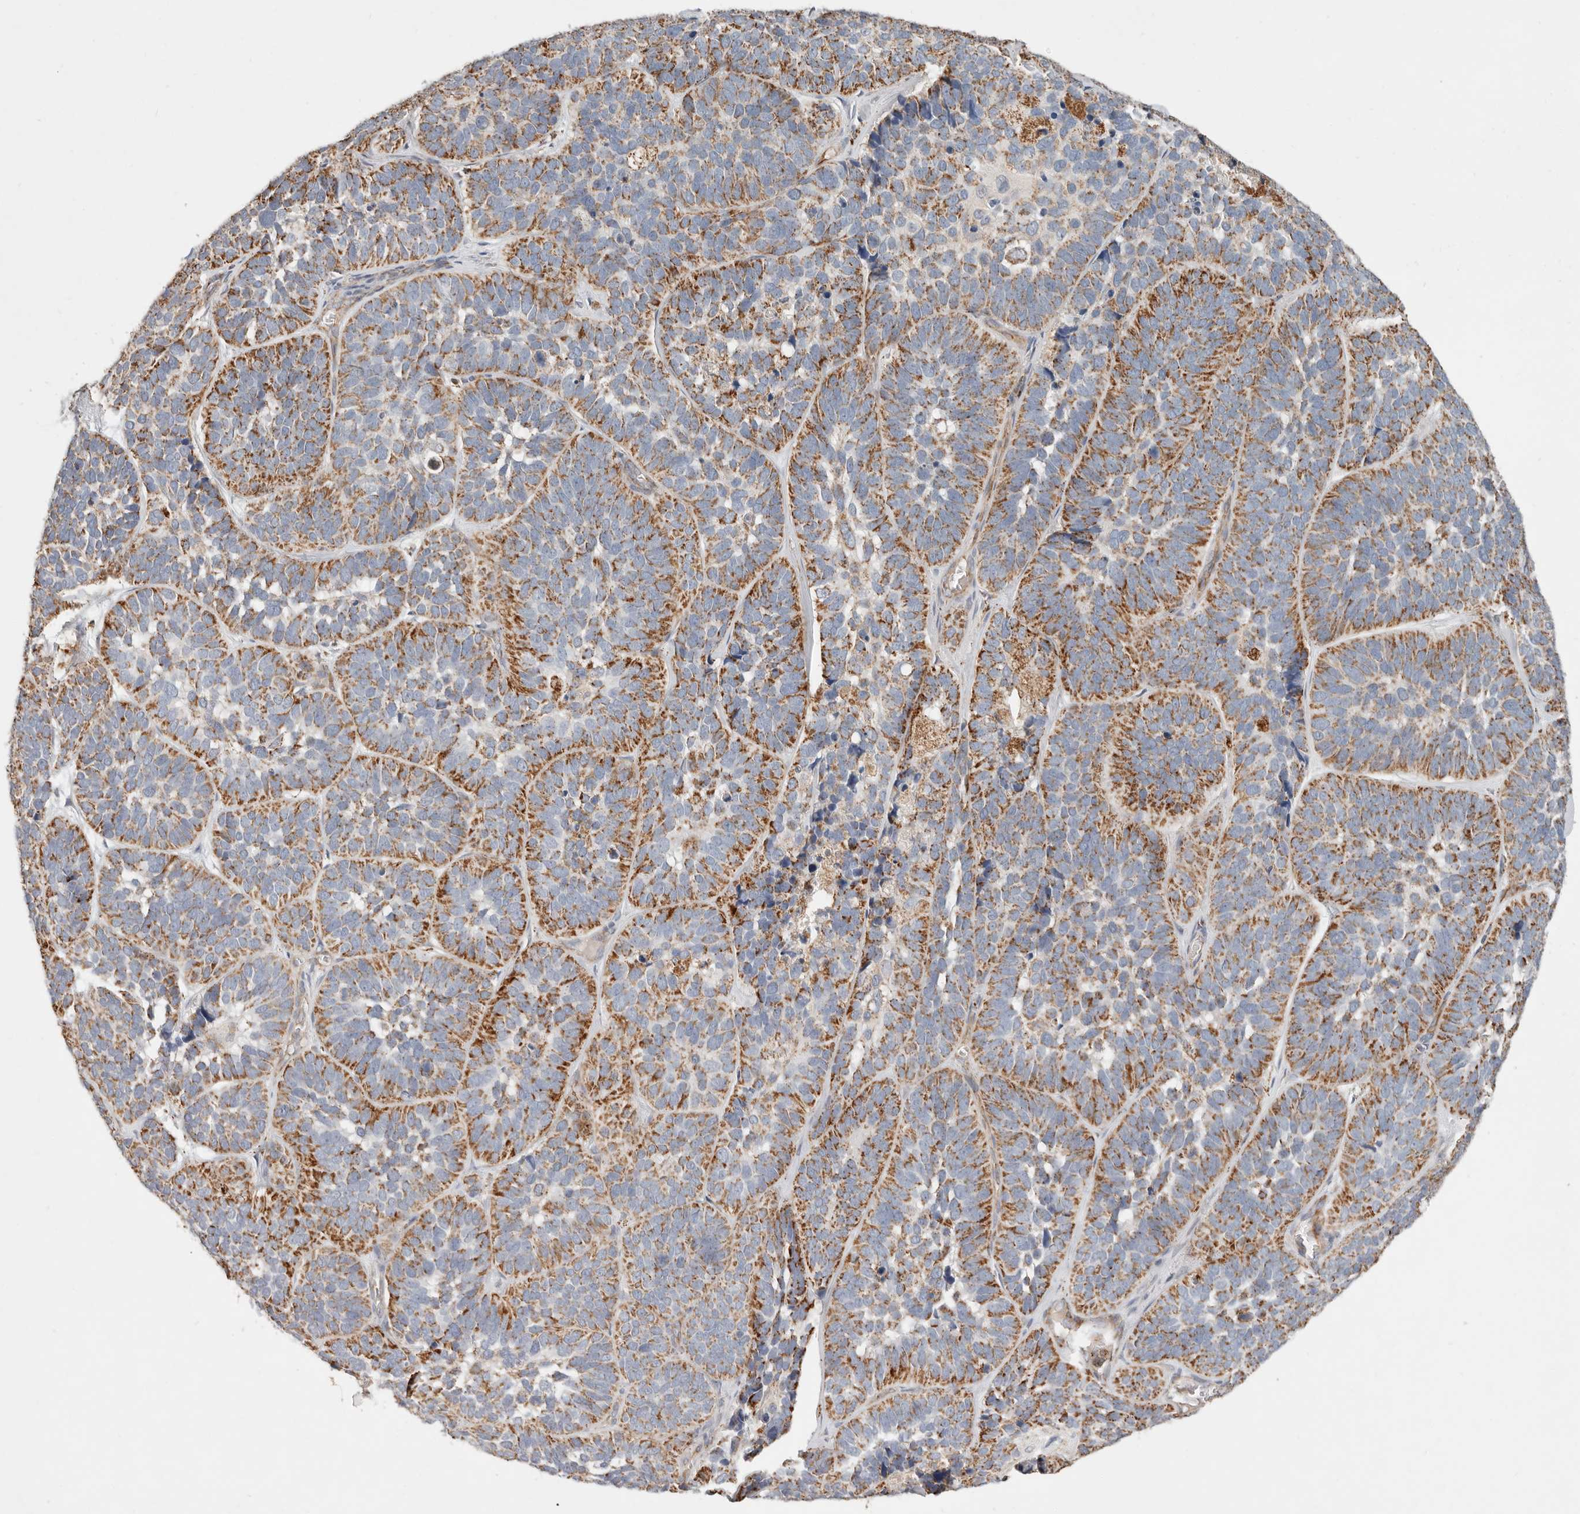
{"staining": {"intensity": "strong", "quantity": "25%-75%", "location": "cytoplasmic/membranous"}, "tissue": "skin cancer", "cell_type": "Tumor cells", "image_type": "cancer", "snomed": [{"axis": "morphology", "description": "Basal cell carcinoma"}, {"axis": "topography", "description": "Skin"}], "caption": "Human basal cell carcinoma (skin) stained with a protein marker shows strong staining in tumor cells.", "gene": "ARHGEF10L", "patient": {"sex": "male", "age": 62}}